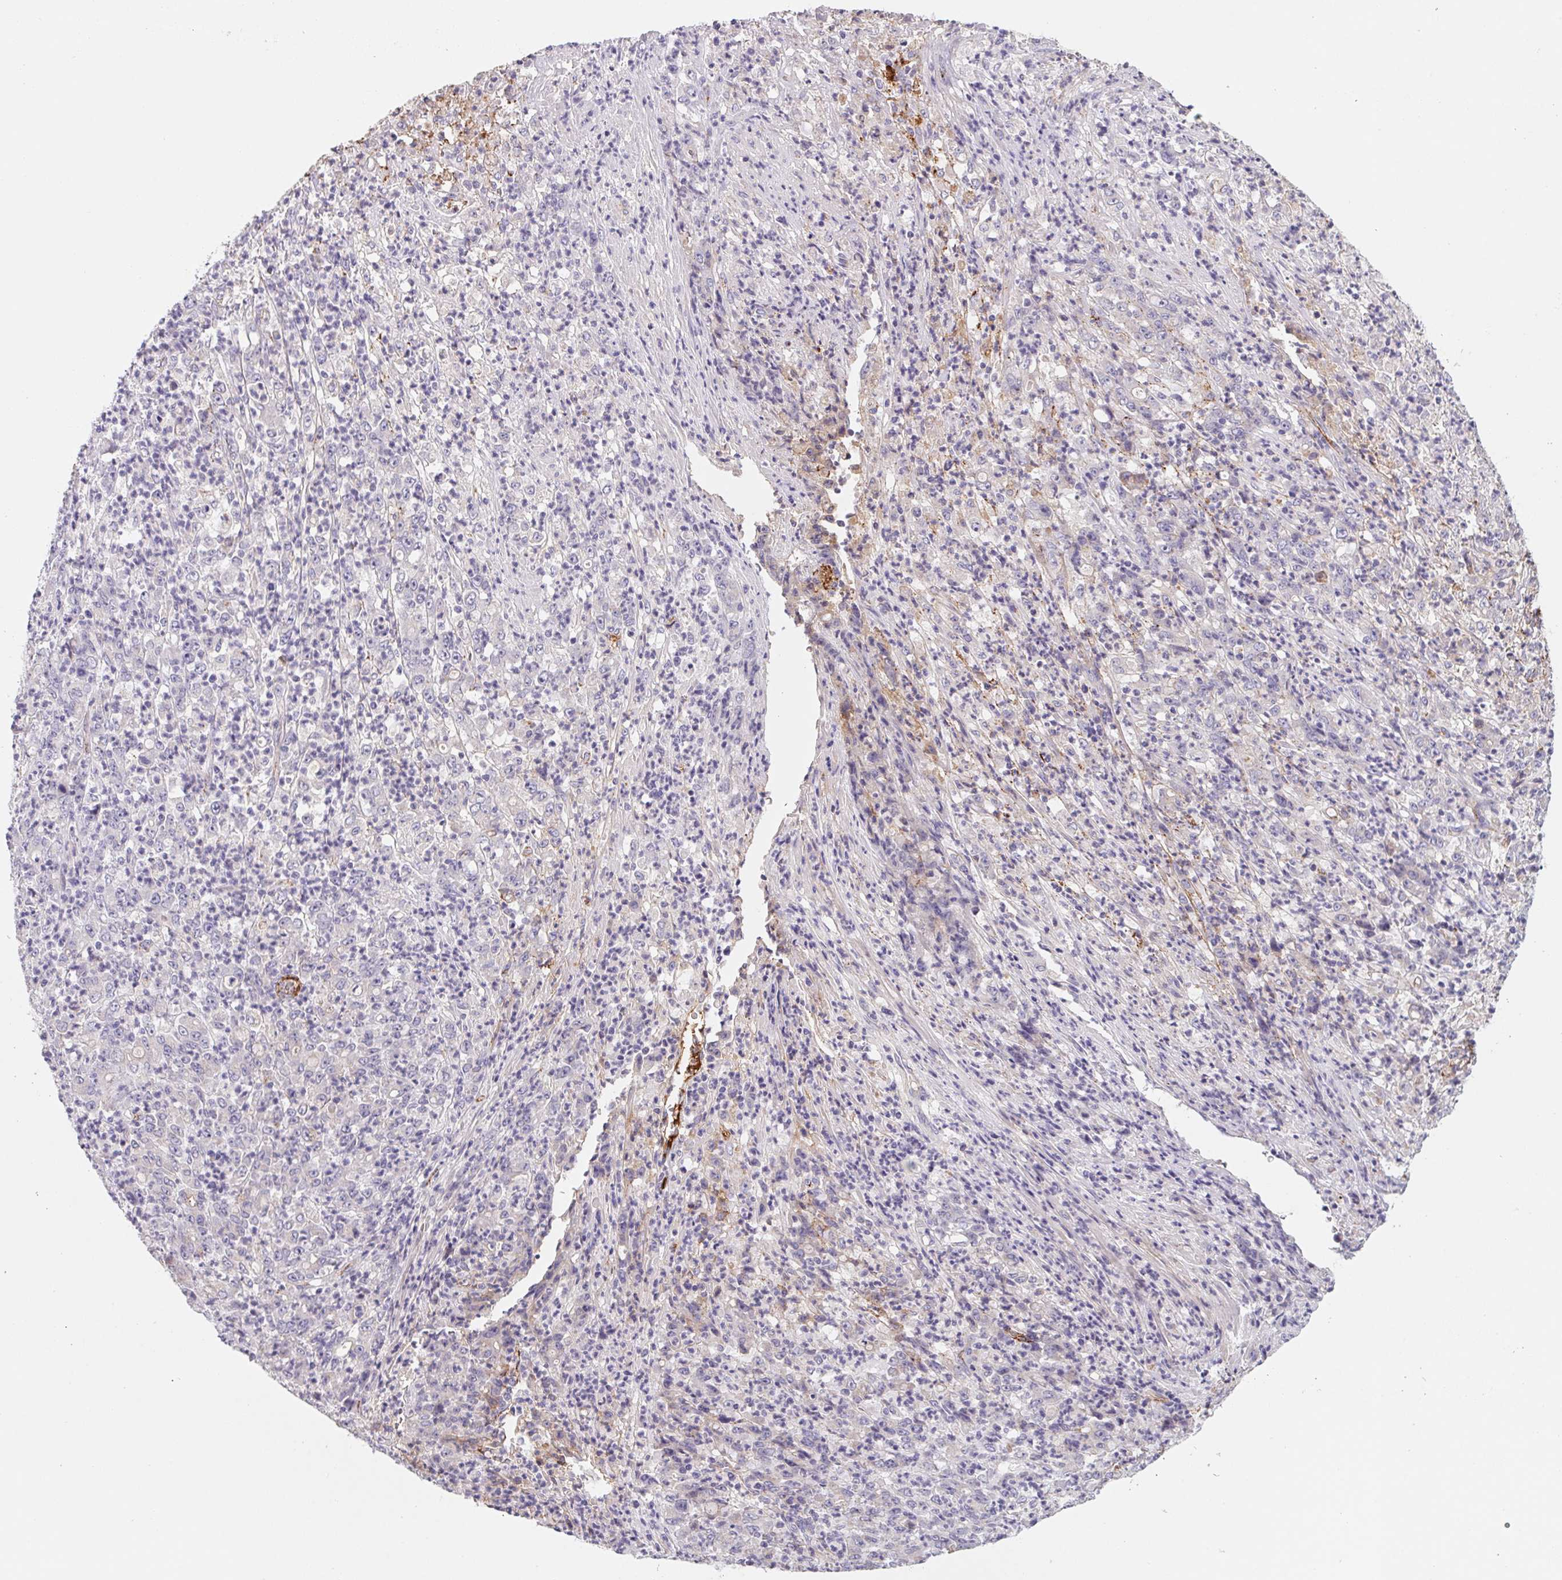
{"staining": {"intensity": "negative", "quantity": "none", "location": "none"}, "tissue": "stomach cancer", "cell_type": "Tumor cells", "image_type": "cancer", "snomed": [{"axis": "morphology", "description": "Adenocarcinoma, NOS"}, {"axis": "topography", "description": "Stomach, lower"}], "caption": "This is an immunohistochemistry (IHC) histopathology image of human stomach adenocarcinoma. There is no staining in tumor cells.", "gene": "LPA", "patient": {"sex": "female", "age": 71}}